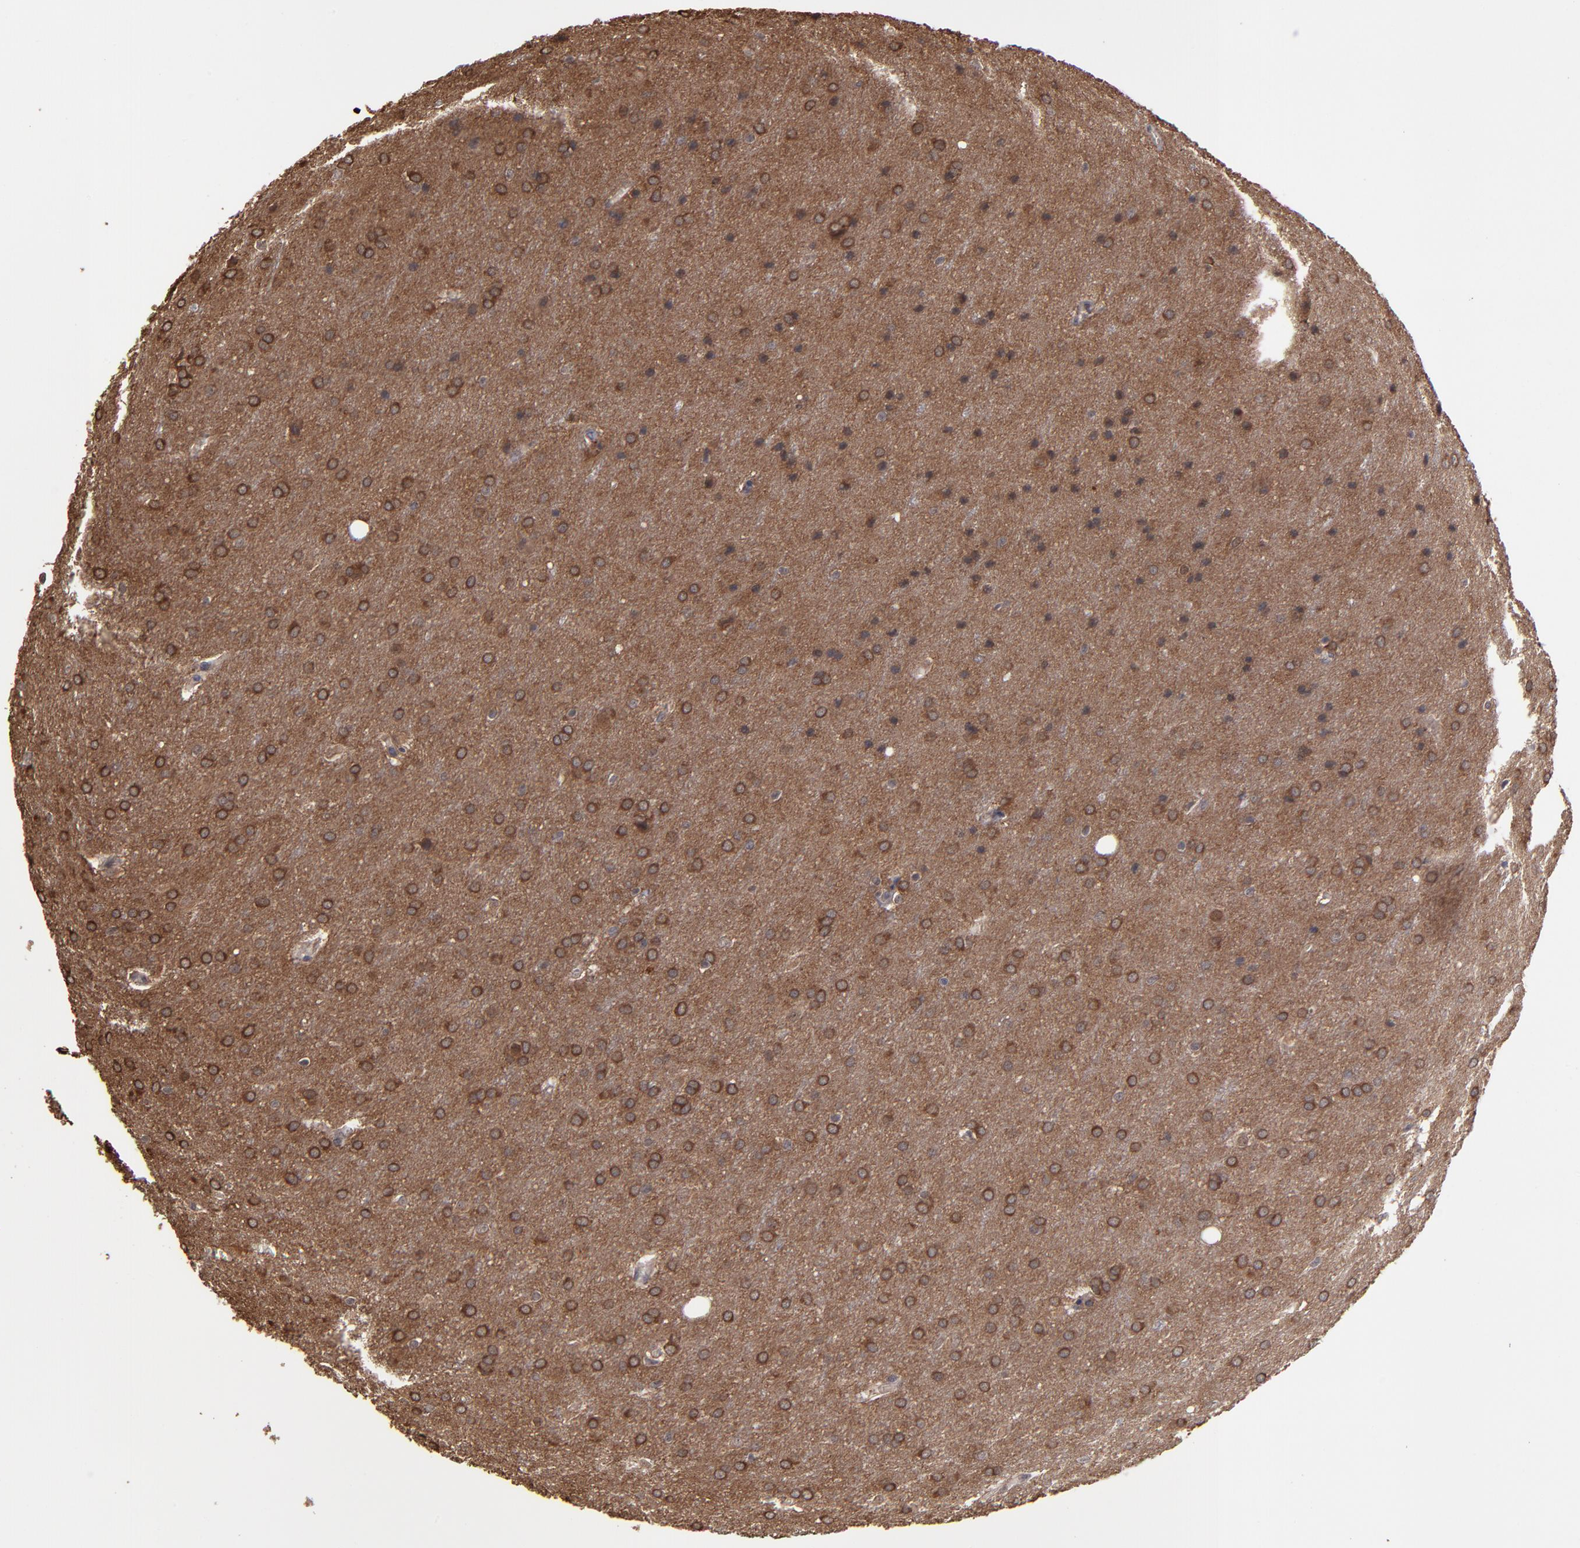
{"staining": {"intensity": "moderate", "quantity": ">75%", "location": "cytoplasmic/membranous"}, "tissue": "glioma", "cell_type": "Tumor cells", "image_type": "cancer", "snomed": [{"axis": "morphology", "description": "Glioma, malignant, Low grade"}, {"axis": "topography", "description": "Brain"}], "caption": "Immunohistochemistry (IHC) photomicrograph of neoplastic tissue: human glioma stained using IHC exhibits medium levels of moderate protein expression localized specifically in the cytoplasmic/membranous of tumor cells, appearing as a cytoplasmic/membranous brown color.", "gene": "CHL1", "patient": {"sex": "female", "age": 32}}